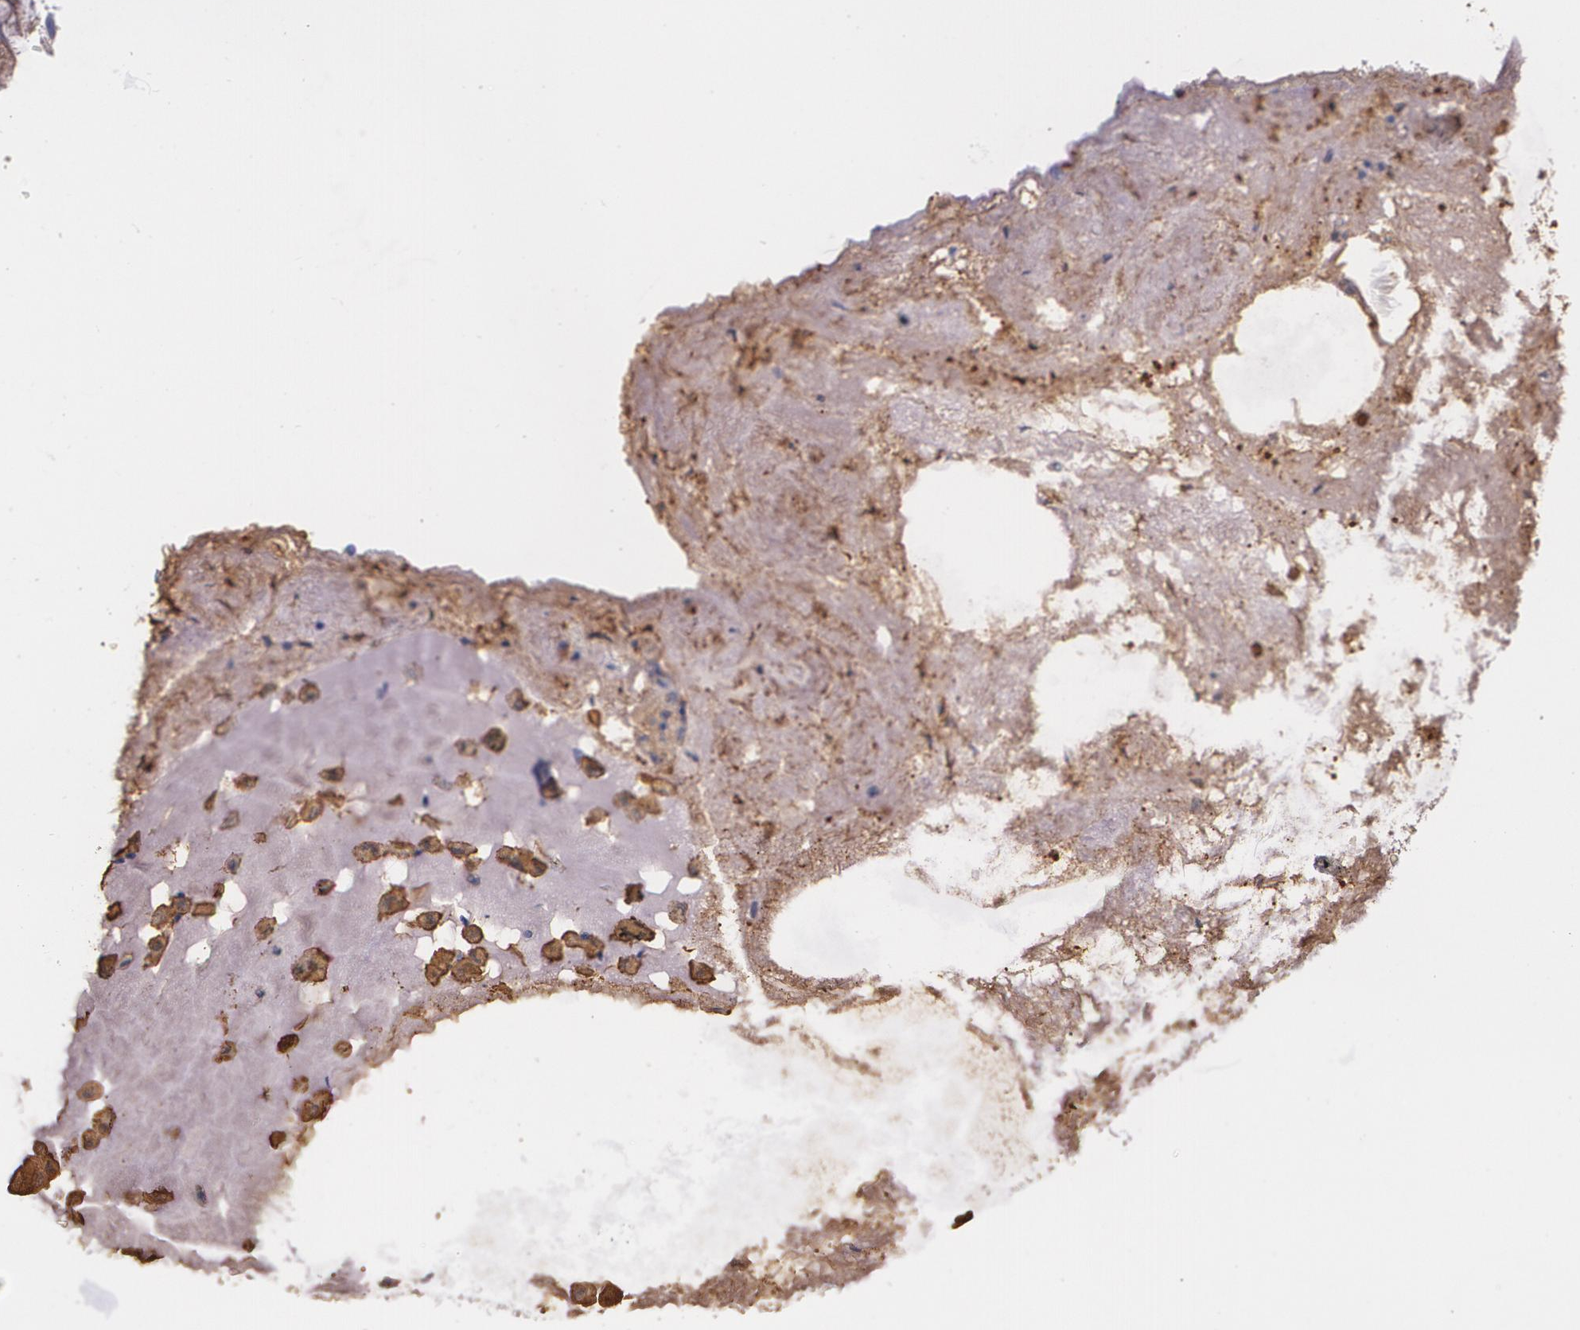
{"staining": {"intensity": "negative", "quantity": "none", "location": "none"}, "tissue": "adipose tissue", "cell_type": "Adipocytes", "image_type": "normal", "snomed": [{"axis": "morphology", "description": "Normal tissue, NOS"}, {"axis": "topography", "description": "Bronchus"}, {"axis": "topography", "description": "Lung"}], "caption": "DAB immunohistochemical staining of benign adipose tissue shows no significant expression in adipocytes.", "gene": "MMP2", "patient": {"sex": "female", "age": 56}}